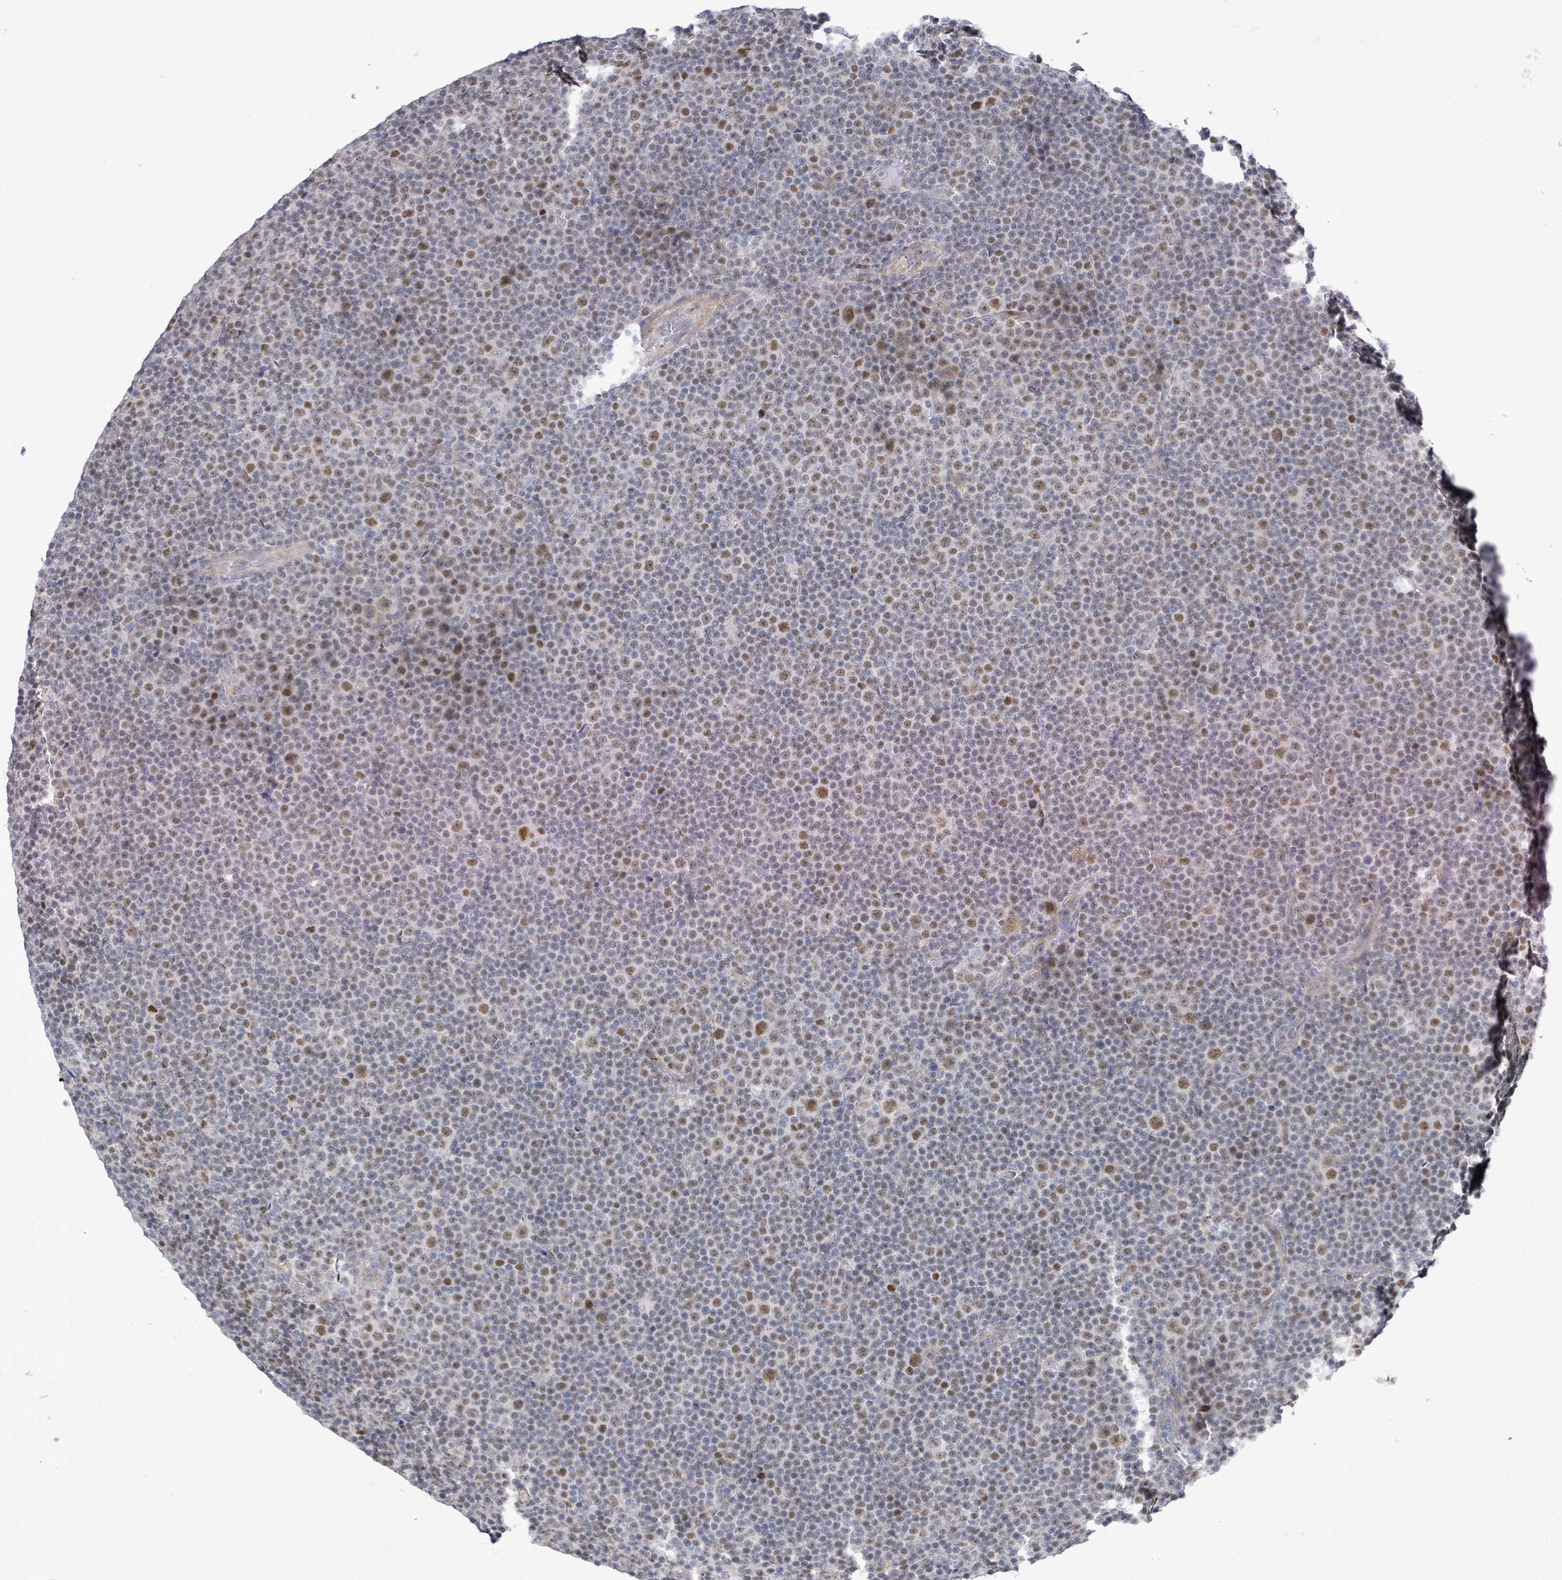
{"staining": {"intensity": "moderate", "quantity": "25%-75%", "location": "nuclear"}, "tissue": "lymphoma", "cell_type": "Tumor cells", "image_type": "cancer", "snomed": [{"axis": "morphology", "description": "Malignant lymphoma, non-Hodgkin's type, Low grade"}, {"axis": "topography", "description": "Lymph node"}], "caption": "Low-grade malignant lymphoma, non-Hodgkin's type stained with DAB immunohistochemistry (IHC) exhibits medium levels of moderate nuclear staining in about 25%-75% of tumor cells.", "gene": "ZFPM1", "patient": {"sex": "female", "age": 67}}